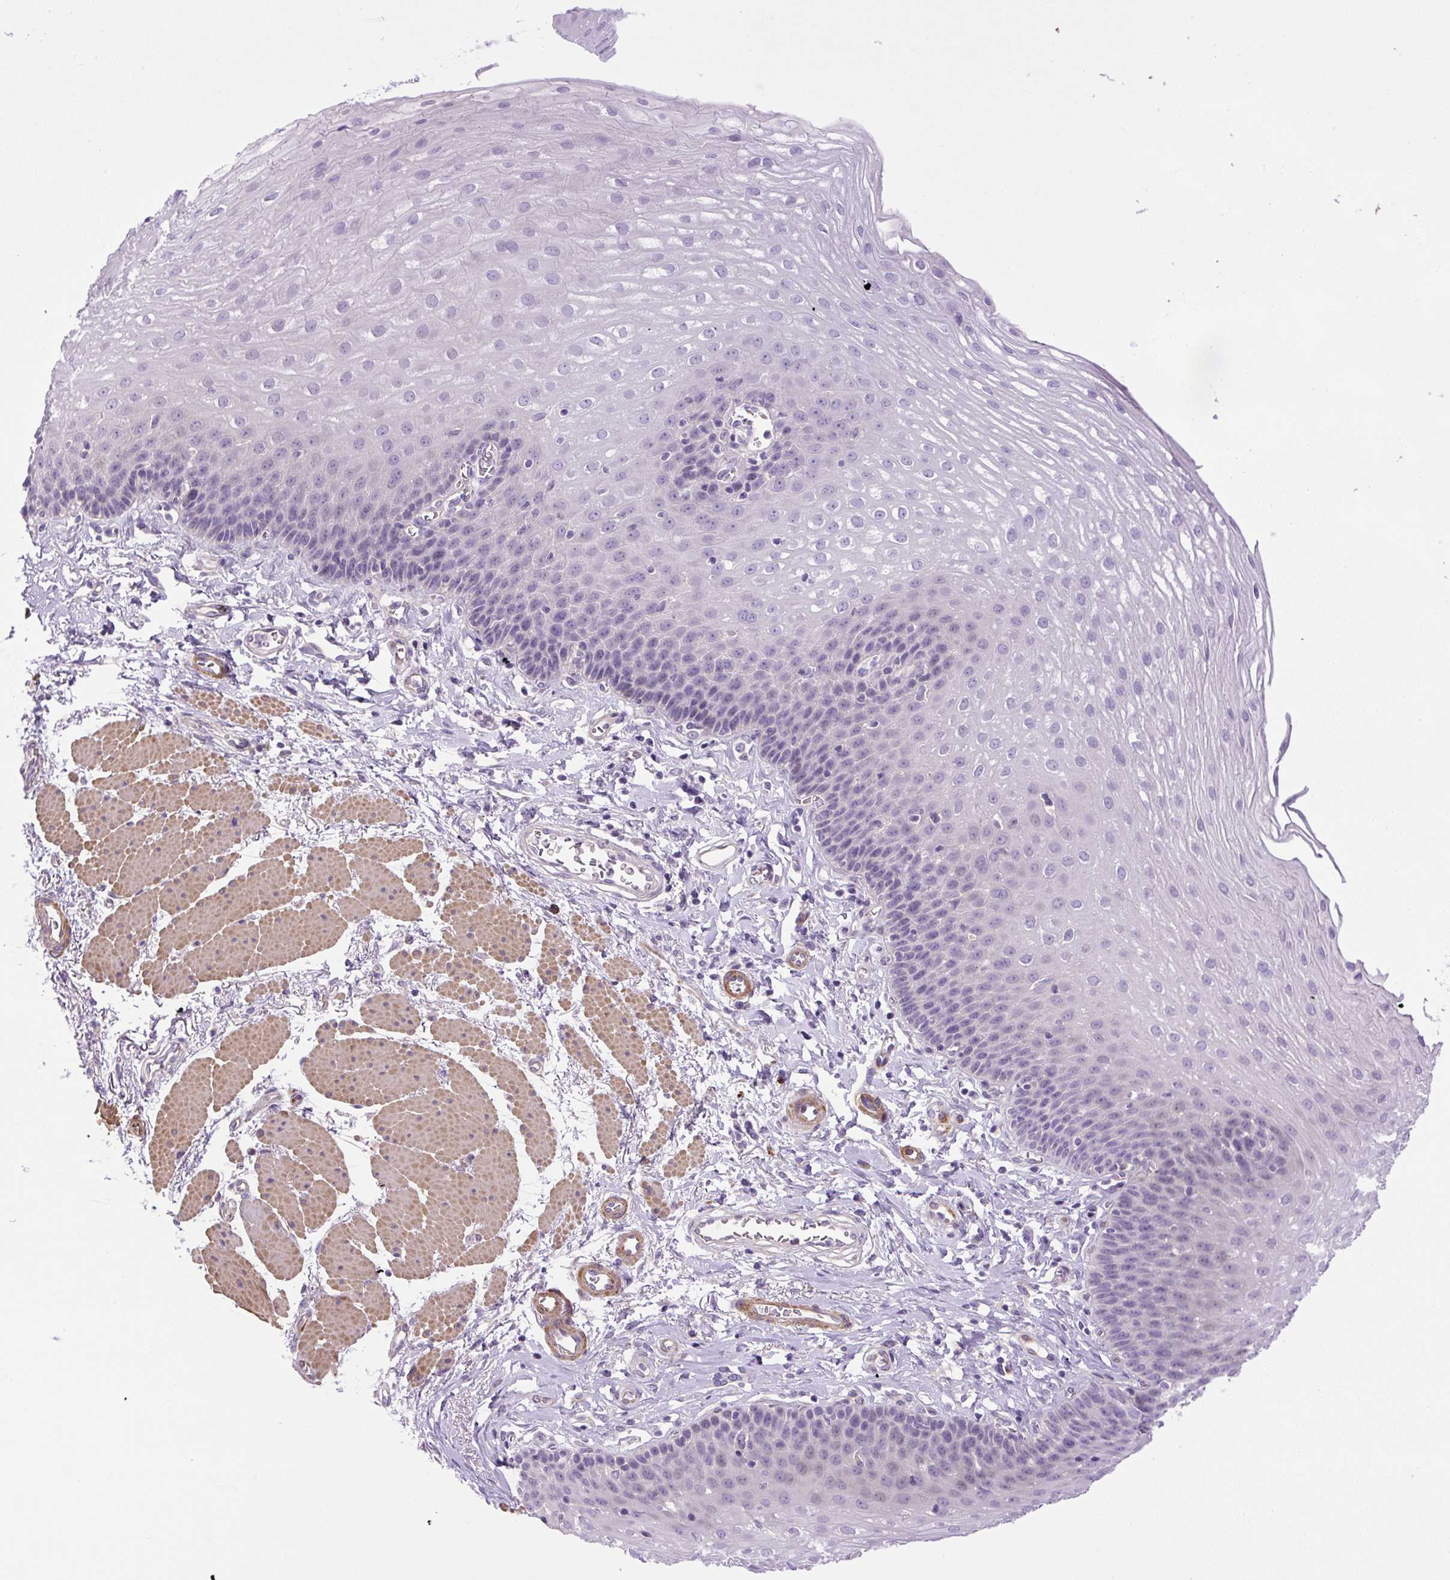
{"staining": {"intensity": "negative", "quantity": "none", "location": "none"}, "tissue": "esophagus", "cell_type": "Squamous epithelial cells", "image_type": "normal", "snomed": [{"axis": "morphology", "description": "Normal tissue, NOS"}, {"axis": "topography", "description": "Esophagus"}], "caption": "Squamous epithelial cells are negative for protein expression in unremarkable human esophagus. Brightfield microscopy of IHC stained with DAB (brown) and hematoxylin (blue), captured at high magnification.", "gene": "VWA7", "patient": {"sex": "female", "age": 81}}